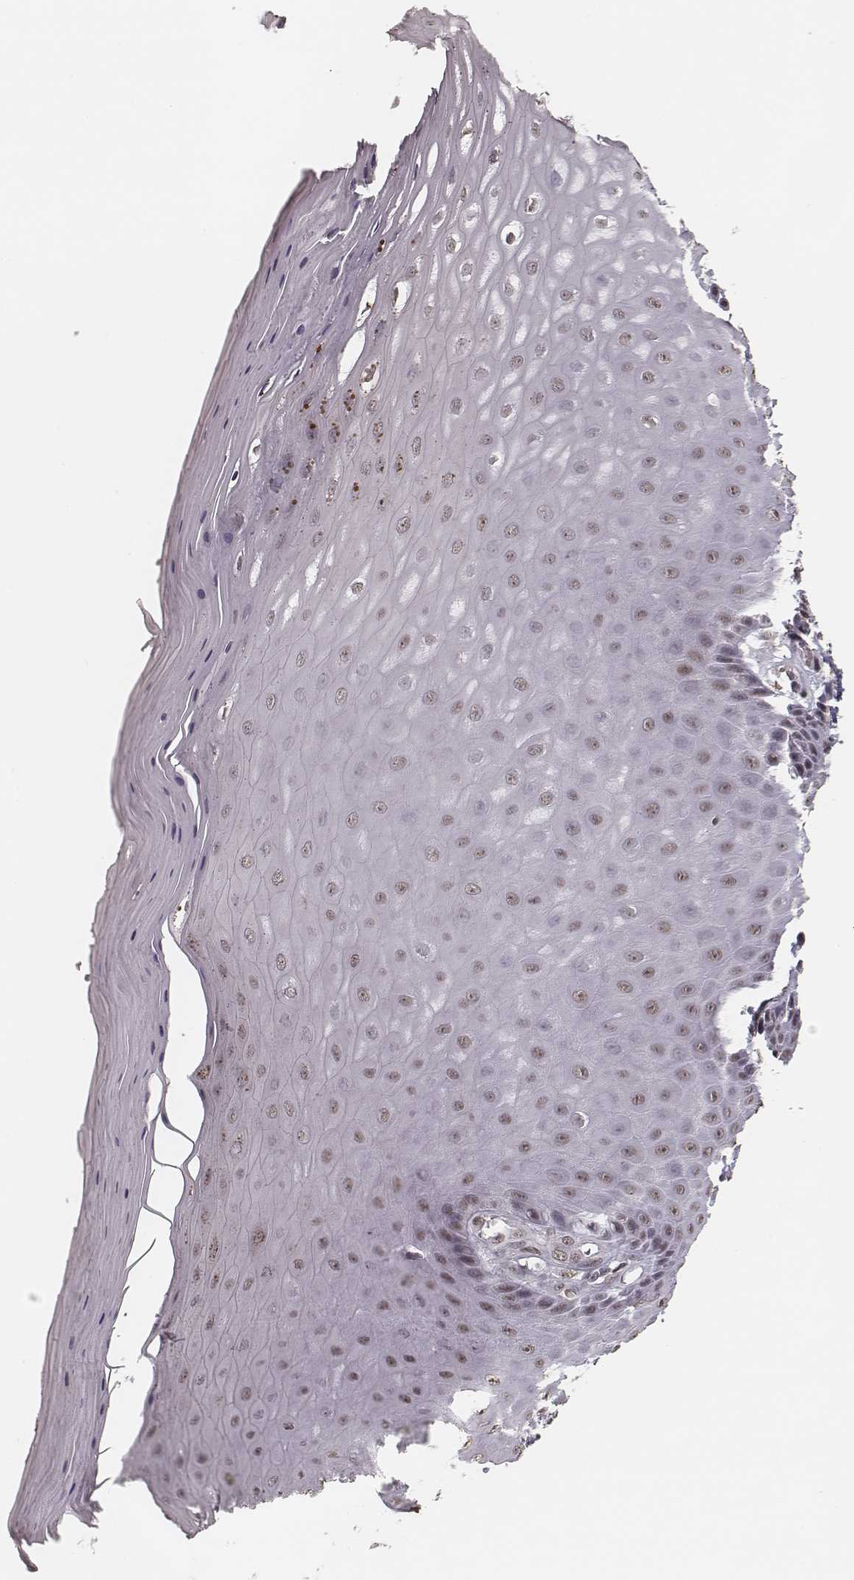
{"staining": {"intensity": "weak", "quantity": ">75%", "location": "nuclear"}, "tissue": "vagina", "cell_type": "Squamous epithelial cells", "image_type": "normal", "snomed": [{"axis": "morphology", "description": "Normal tissue, NOS"}, {"axis": "topography", "description": "Vagina"}], "caption": "A high-resolution micrograph shows immunohistochemistry staining of benign vagina, which shows weak nuclear expression in about >75% of squamous epithelial cells.", "gene": "HMGA2", "patient": {"sex": "female", "age": 83}}